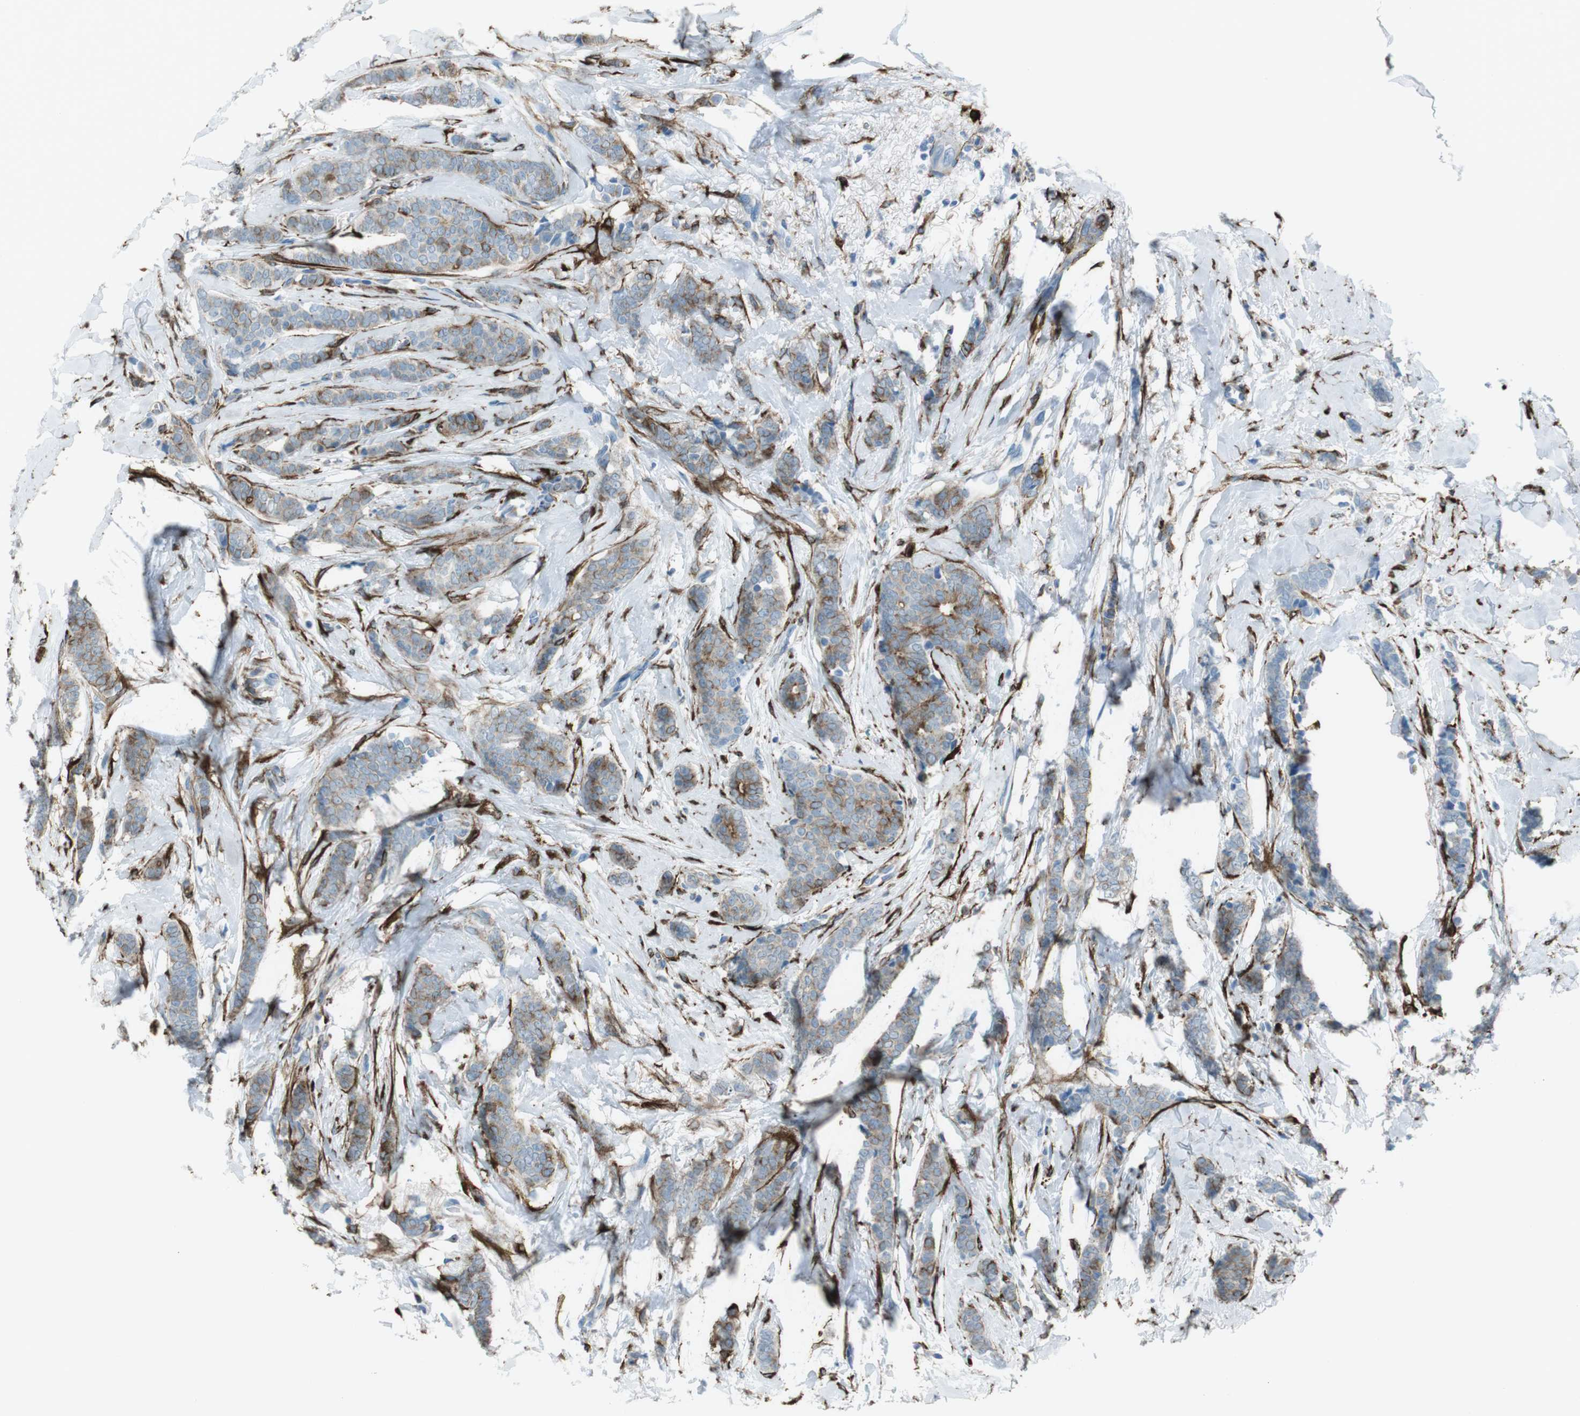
{"staining": {"intensity": "weak", "quantity": "25%-75%", "location": "cytoplasmic/membranous"}, "tissue": "breast cancer", "cell_type": "Tumor cells", "image_type": "cancer", "snomed": [{"axis": "morphology", "description": "Lobular carcinoma"}, {"axis": "topography", "description": "Skin"}, {"axis": "topography", "description": "Breast"}], "caption": "High-power microscopy captured an IHC photomicrograph of breast cancer, revealing weak cytoplasmic/membranous positivity in about 25%-75% of tumor cells.", "gene": "TUBB2A", "patient": {"sex": "female", "age": 46}}